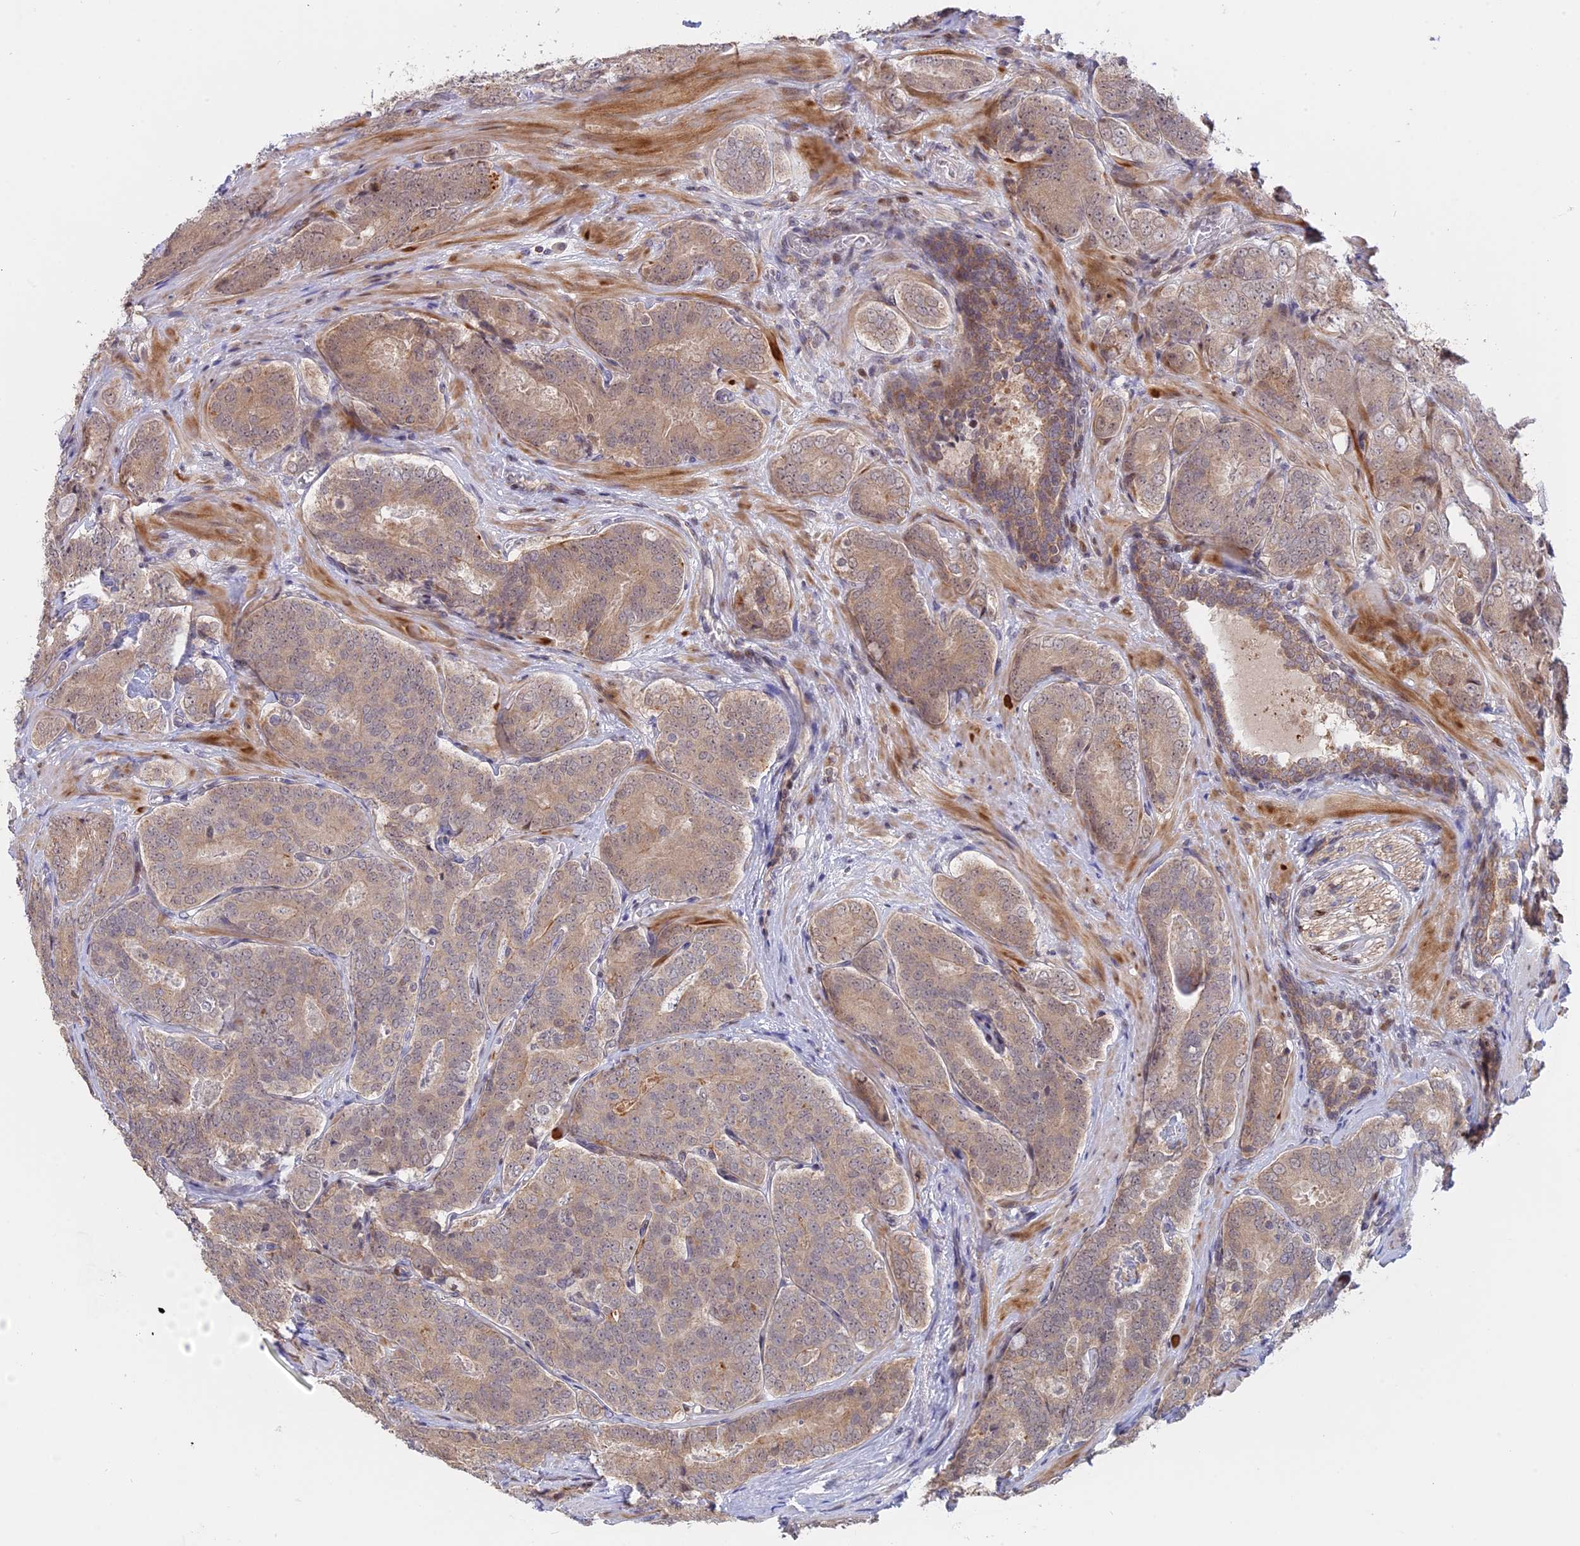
{"staining": {"intensity": "moderate", "quantity": "25%-75%", "location": "cytoplasmic/membranous"}, "tissue": "prostate cancer", "cell_type": "Tumor cells", "image_type": "cancer", "snomed": [{"axis": "morphology", "description": "Adenocarcinoma, High grade"}, {"axis": "topography", "description": "Prostate"}], "caption": "There is medium levels of moderate cytoplasmic/membranous expression in tumor cells of prostate cancer, as demonstrated by immunohistochemical staining (brown color).", "gene": "GSKIP", "patient": {"sex": "male", "age": 63}}